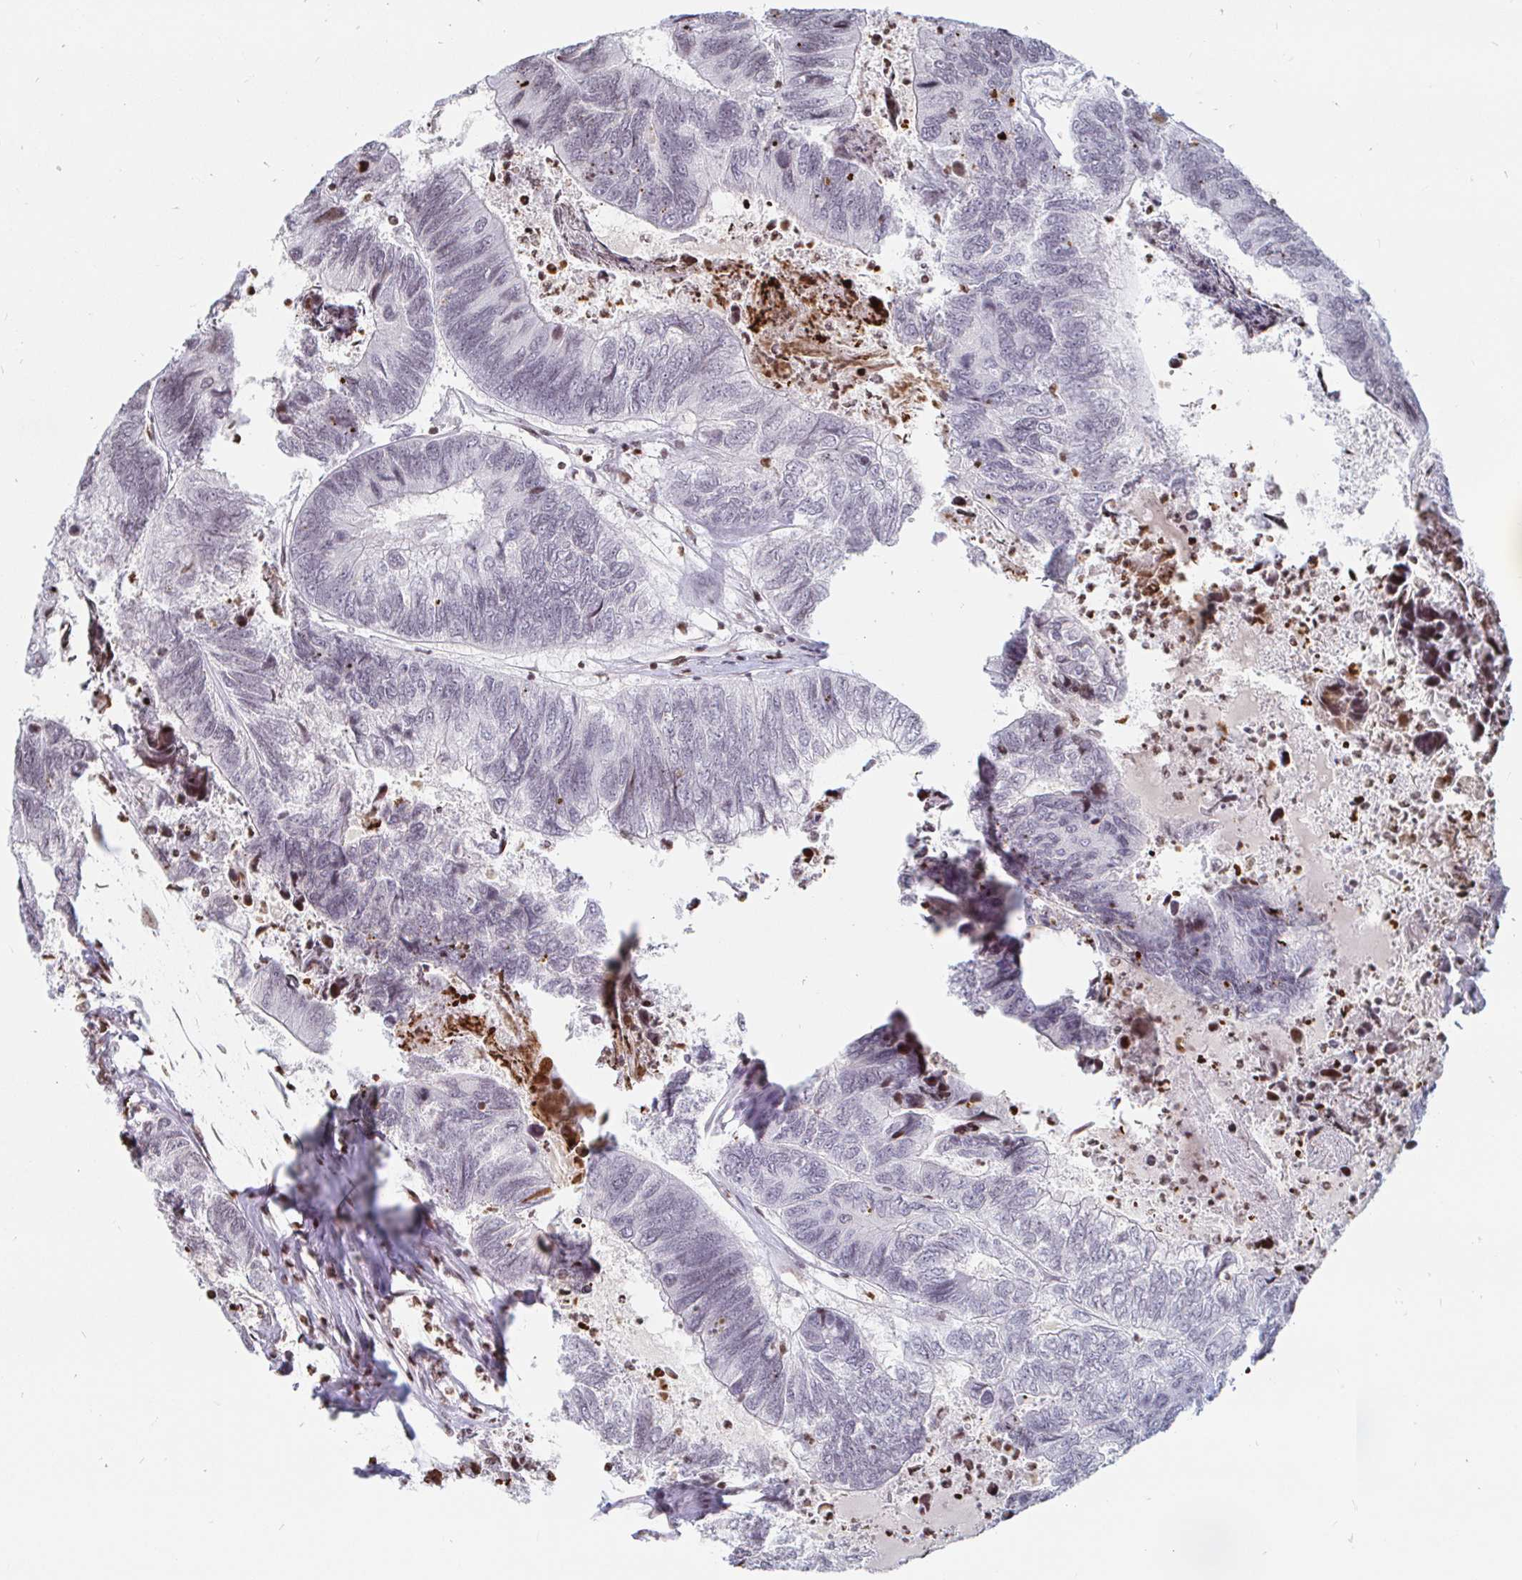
{"staining": {"intensity": "negative", "quantity": "none", "location": "none"}, "tissue": "colorectal cancer", "cell_type": "Tumor cells", "image_type": "cancer", "snomed": [{"axis": "morphology", "description": "Adenocarcinoma, NOS"}, {"axis": "topography", "description": "Colon"}], "caption": "Image shows no significant protein expression in tumor cells of adenocarcinoma (colorectal).", "gene": "HOXC10", "patient": {"sex": "female", "age": 67}}